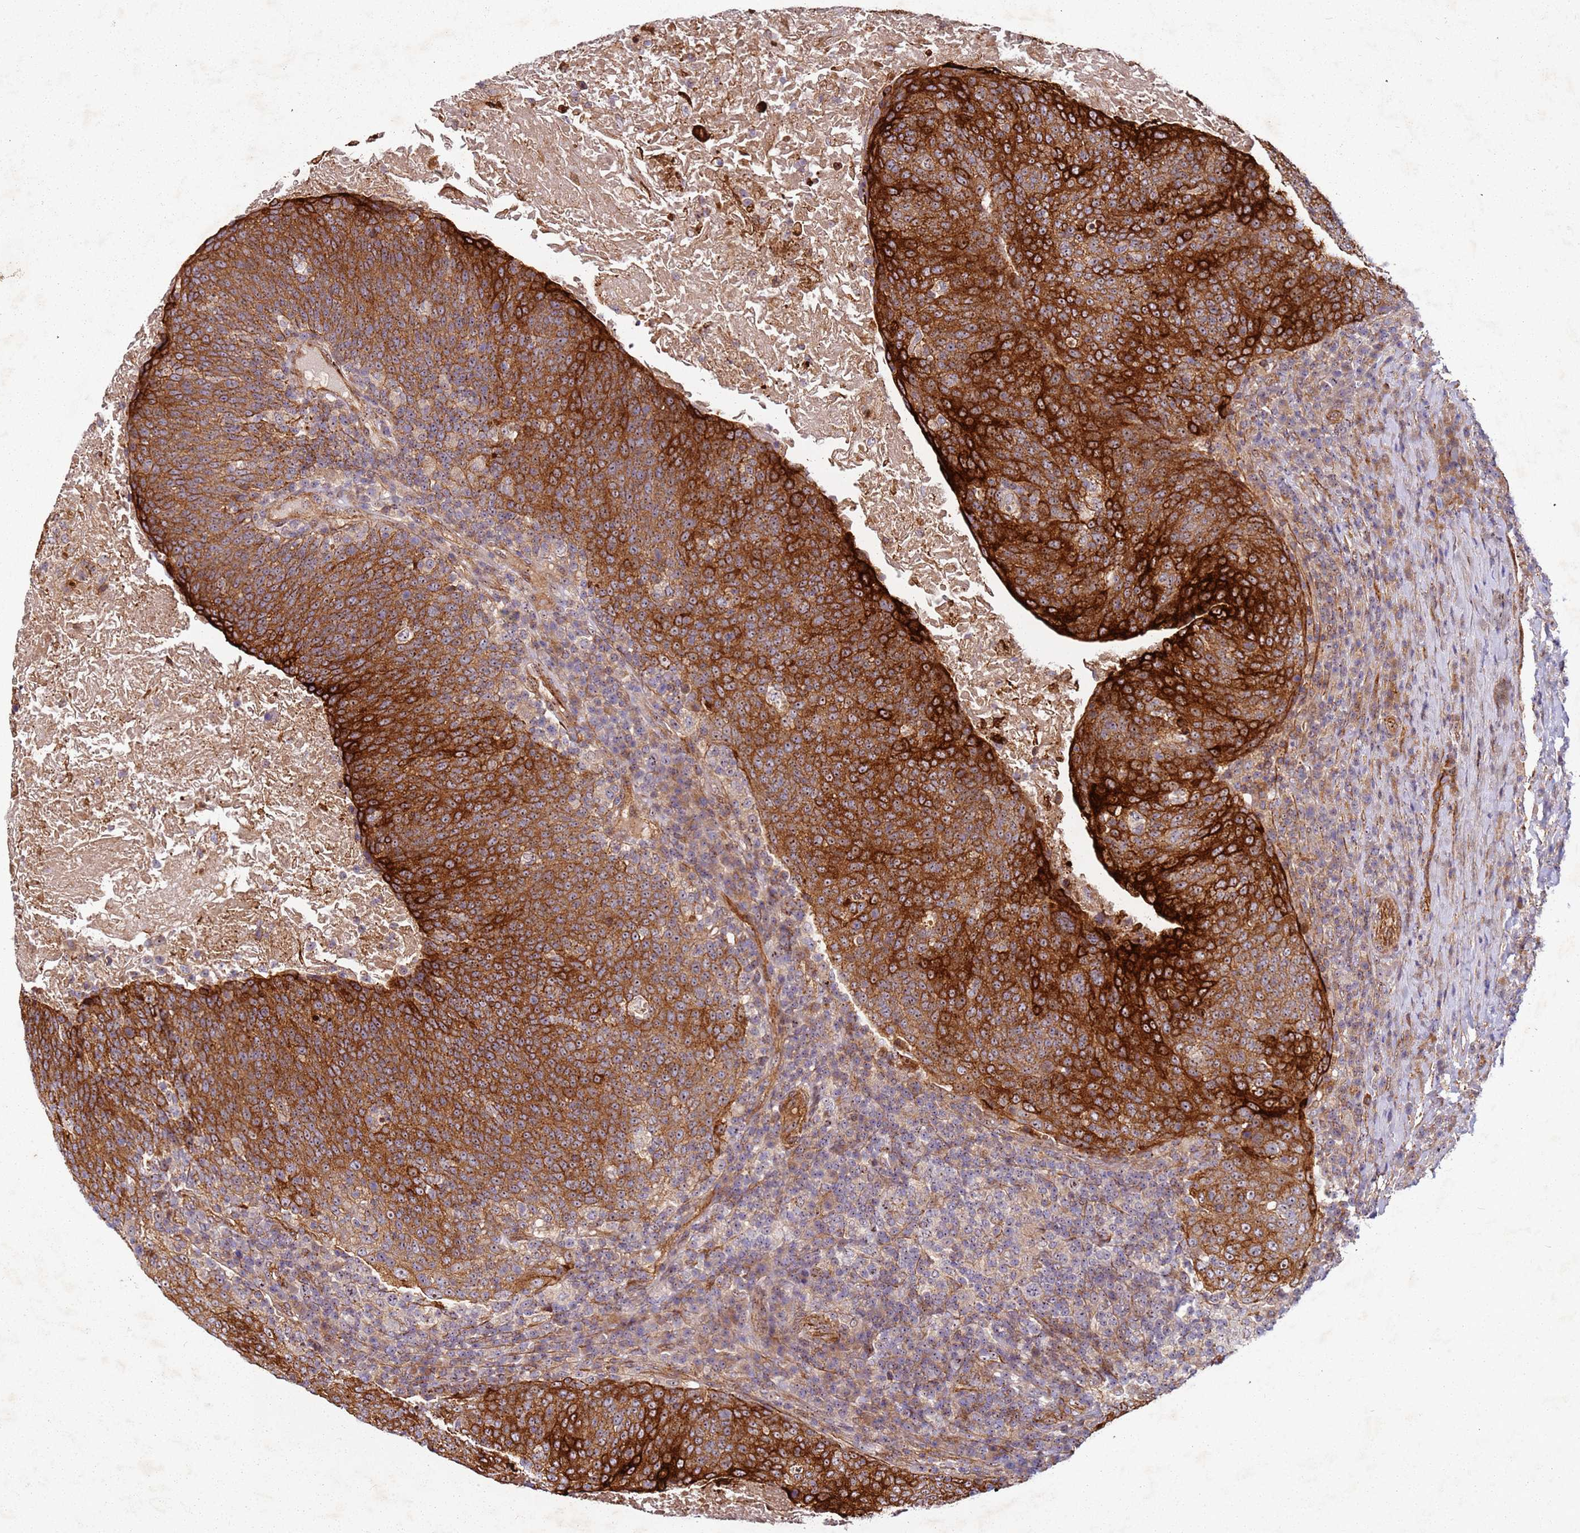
{"staining": {"intensity": "strong", "quantity": ">75%", "location": "cytoplasmic/membranous"}, "tissue": "head and neck cancer", "cell_type": "Tumor cells", "image_type": "cancer", "snomed": [{"axis": "morphology", "description": "Squamous cell carcinoma, NOS"}, {"axis": "morphology", "description": "Squamous cell carcinoma, metastatic, NOS"}, {"axis": "topography", "description": "Lymph node"}, {"axis": "topography", "description": "Head-Neck"}], "caption": "About >75% of tumor cells in human head and neck cancer (squamous cell carcinoma) demonstrate strong cytoplasmic/membranous protein staining as visualized by brown immunohistochemical staining.", "gene": "C2CD4B", "patient": {"sex": "male", "age": 62}}